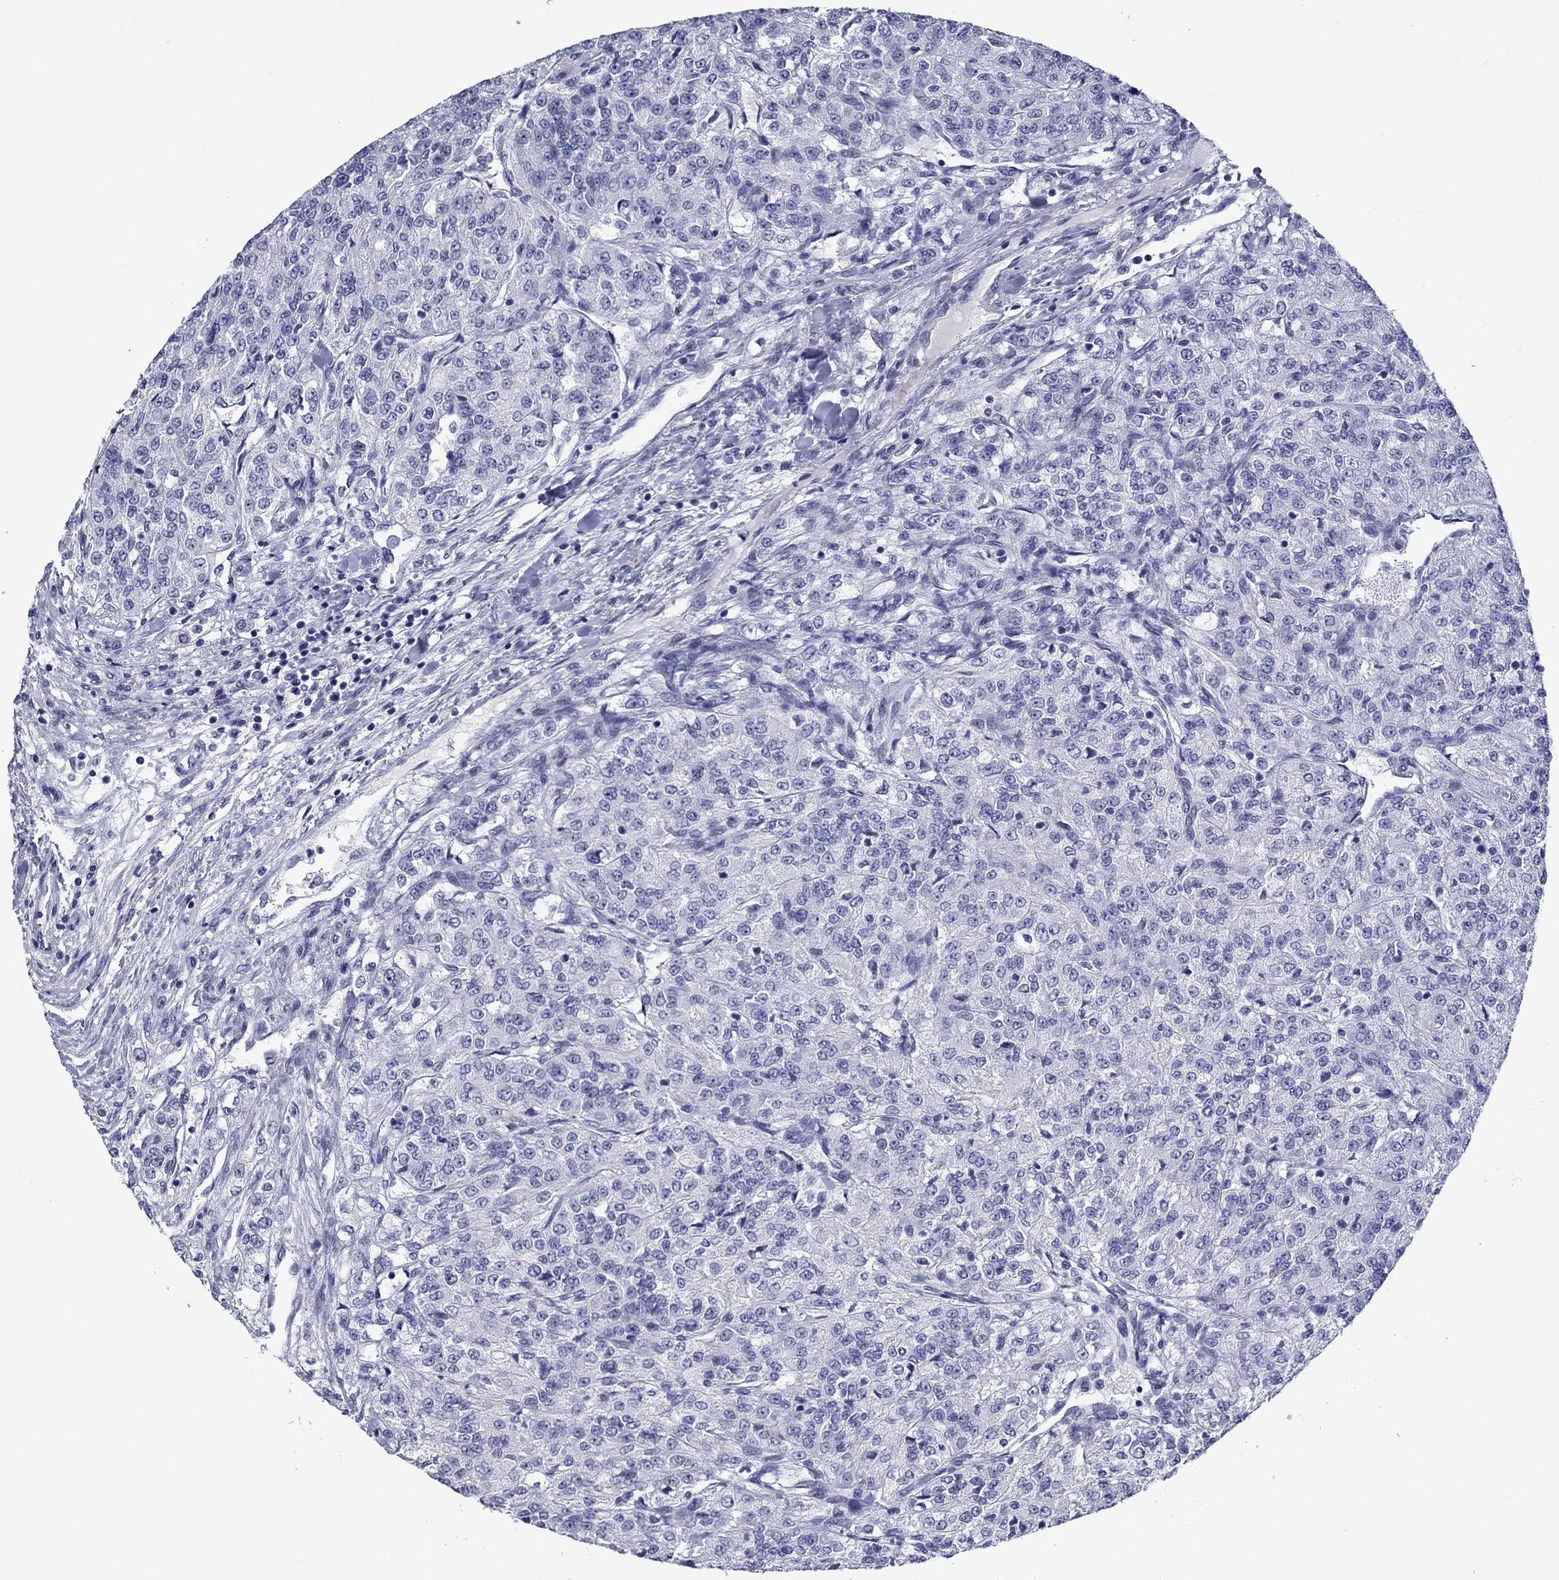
{"staining": {"intensity": "negative", "quantity": "none", "location": "none"}, "tissue": "renal cancer", "cell_type": "Tumor cells", "image_type": "cancer", "snomed": [{"axis": "morphology", "description": "Adenocarcinoma, NOS"}, {"axis": "topography", "description": "Kidney"}], "caption": "Histopathology image shows no significant protein expression in tumor cells of adenocarcinoma (renal).", "gene": "PIWIL1", "patient": {"sex": "female", "age": 63}}